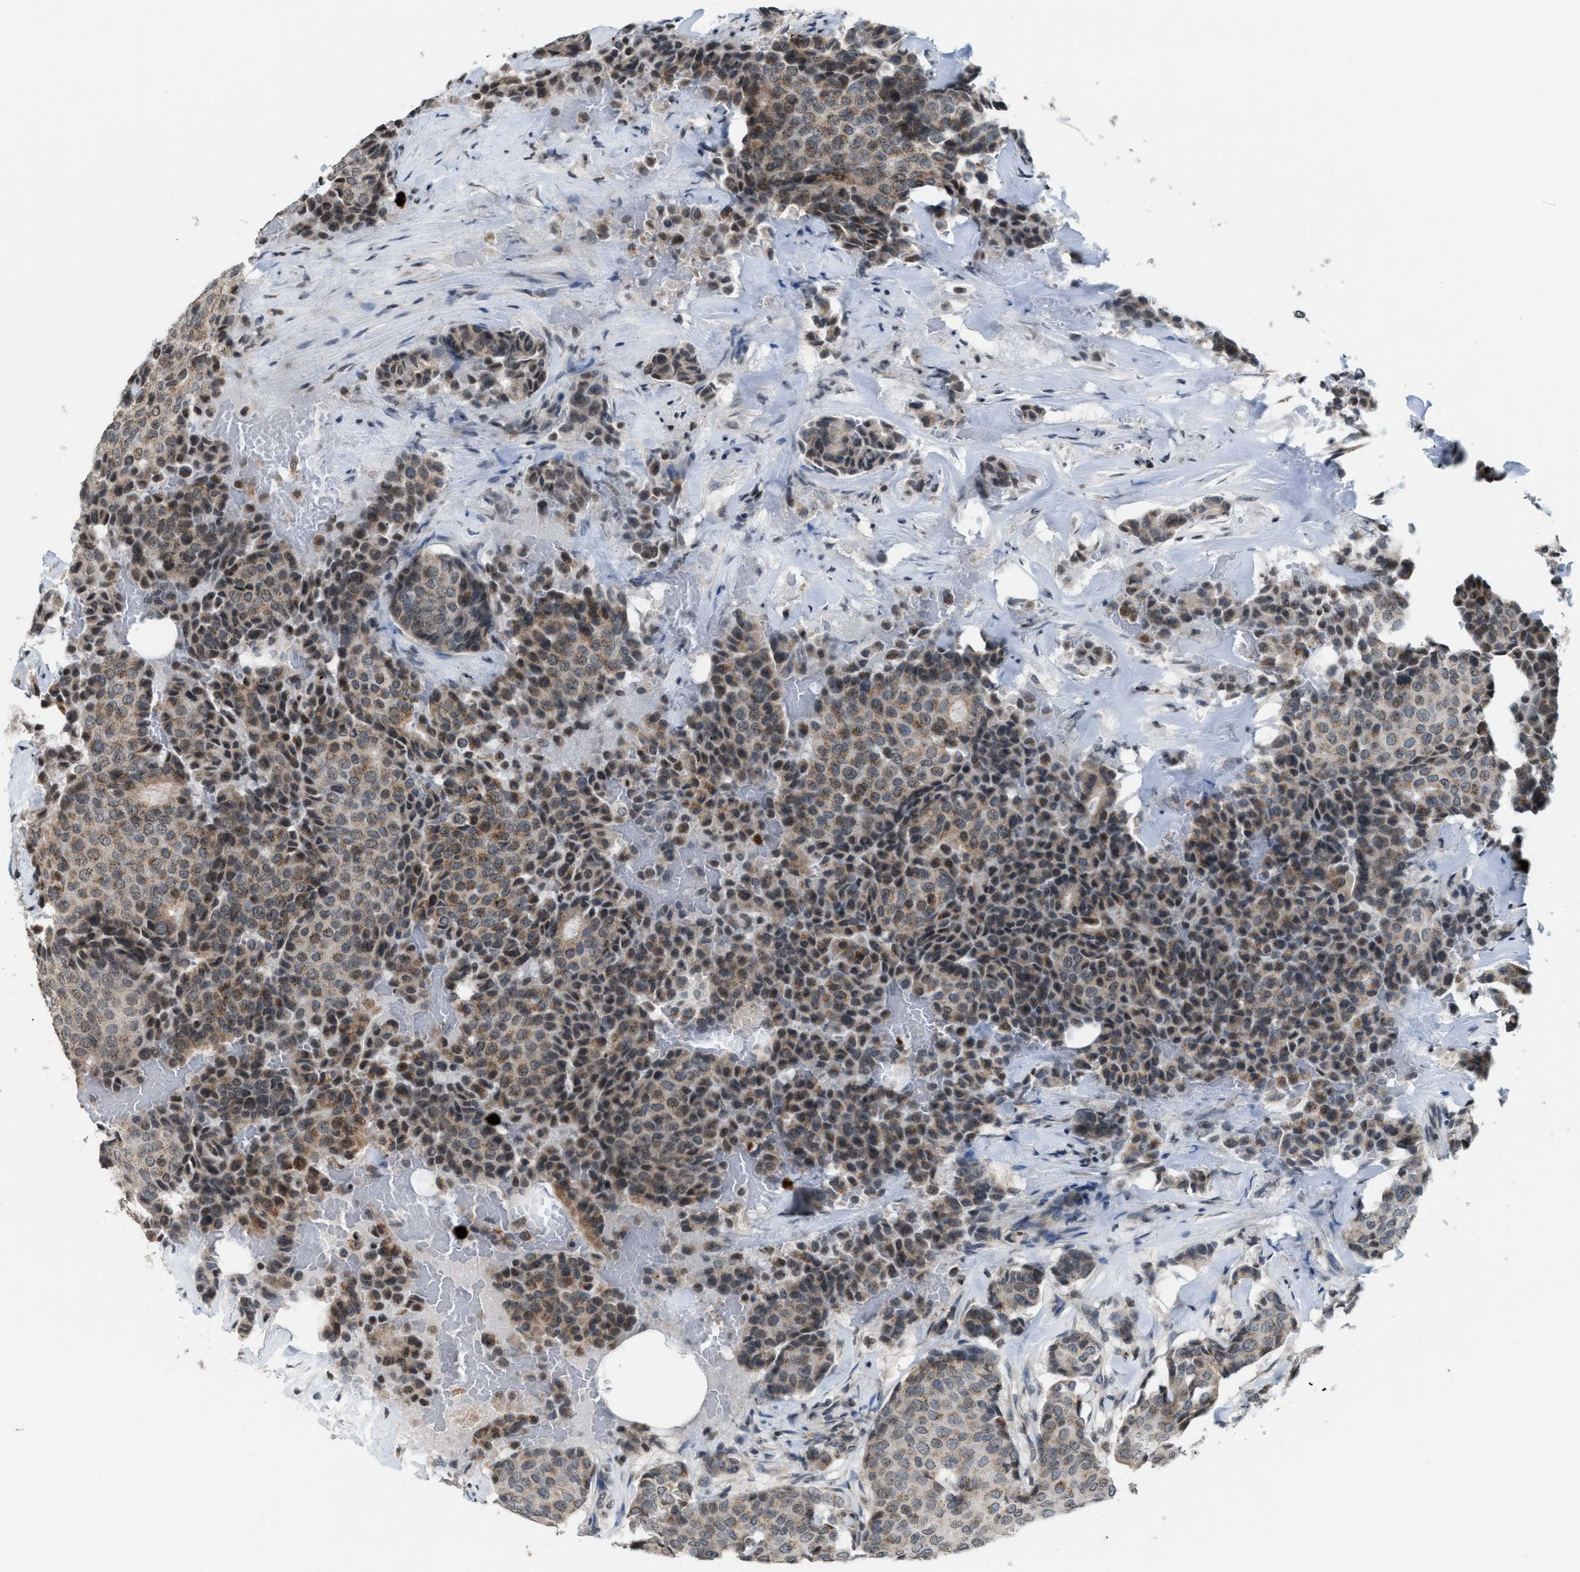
{"staining": {"intensity": "weak", "quantity": ">75%", "location": "cytoplasmic/membranous"}, "tissue": "breast cancer", "cell_type": "Tumor cells", "image_type": "cancer", "snomed": [{"axis": "morphology", "description": "Duct carcinoma"}, {"axis": "topography", "description": "Breast"}], "caption": "A high-resolution histopathology image shows immunohistochemistry staining of breast cancer, which demonstrates weak cytoplasmic/membranous staining in approximately >75% of tumor cells. (DAB = brown stain, brightfield microscopy at high magnification).", "gene": "PRUNE2", "patient": {"sex": "female", "age": 75}}